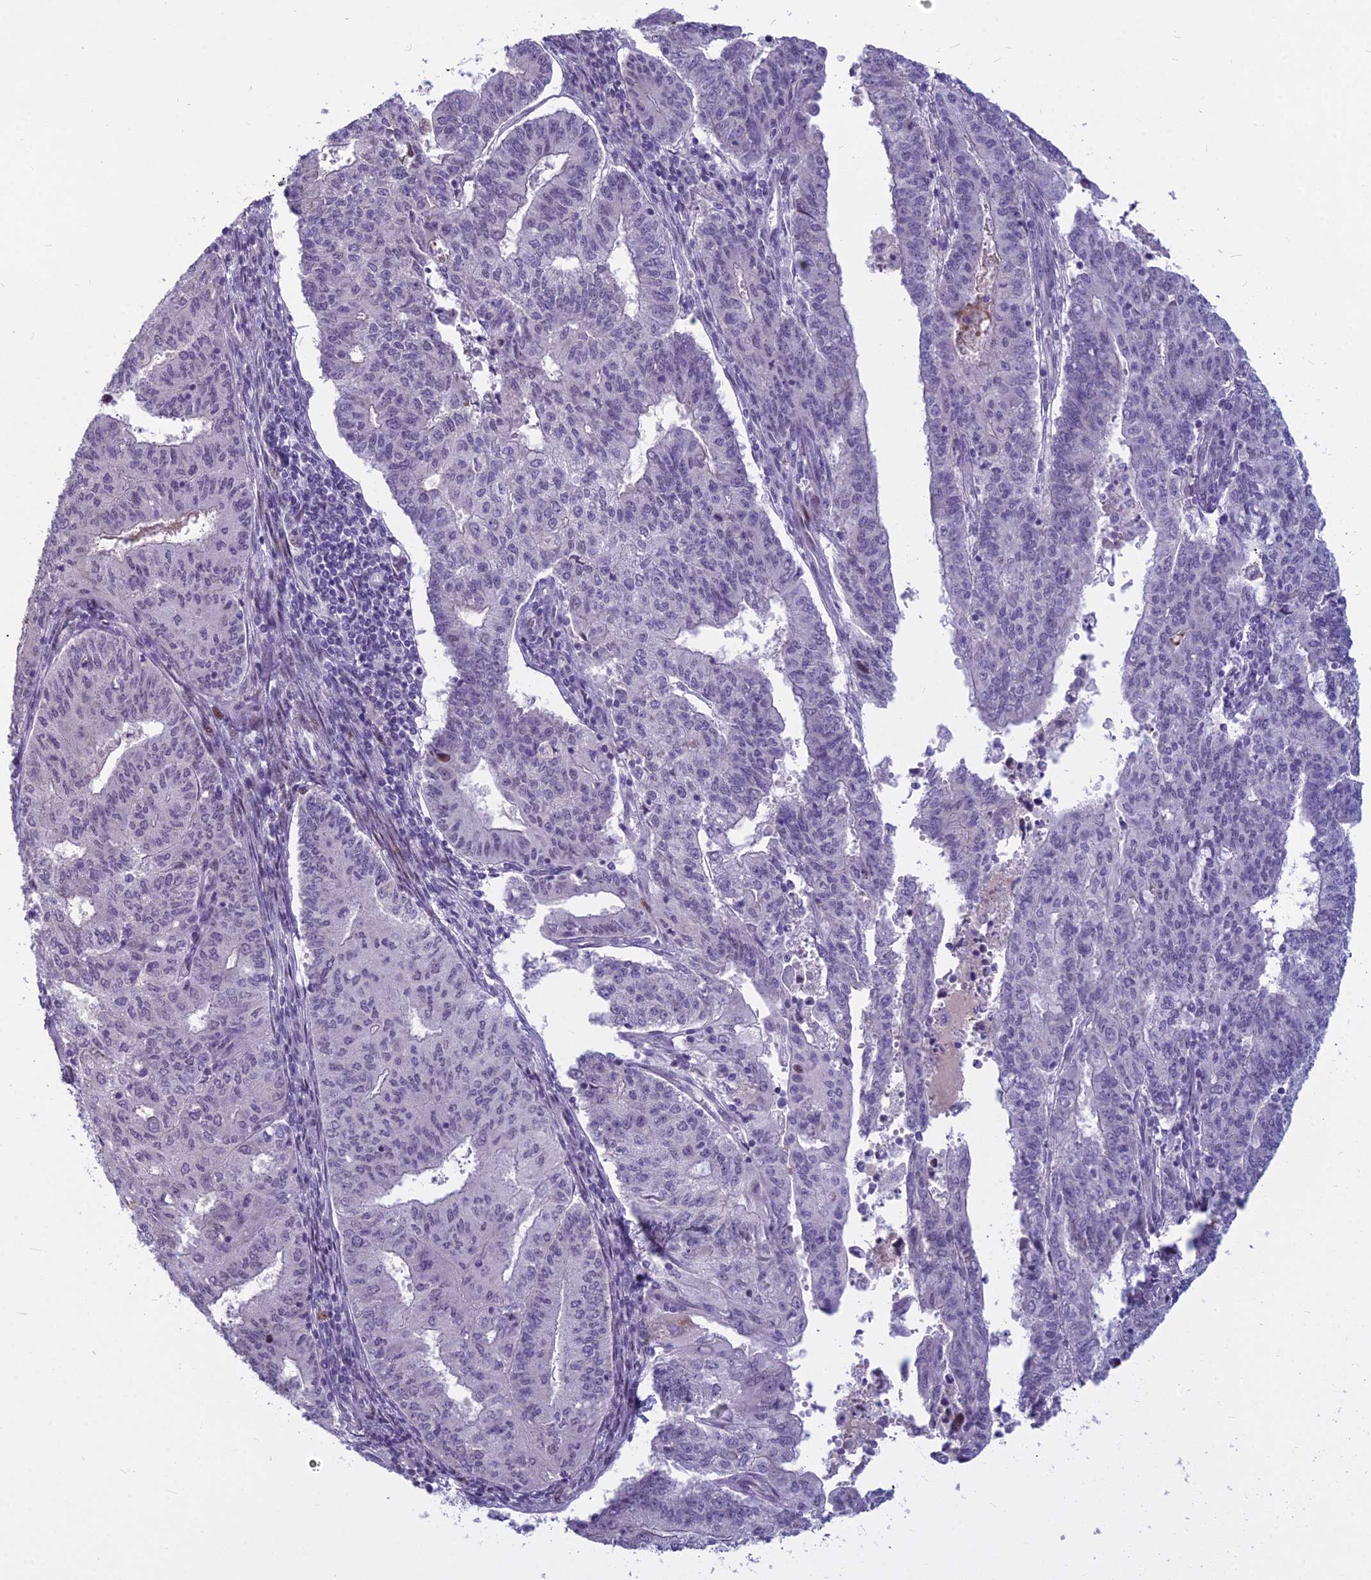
{"staining": {"intensity": "negative", "quantity": "none", "location": "none"}, "tissue": "endometrial cancer", "cell_type": "Tumor cells", "image_type": "cancer", "snomed": [{"axis": "morphology", "description": "Adenocarcinoma, NOS"}, {"axis": "topography", "description": "Endometrium"}], "caption": "Tumor cells are negative for brown protein staining in endometrial cancer (adenocarcinoma).", "gene": "MYBPC2", "patient": {"sex": "female", "age": 59}}